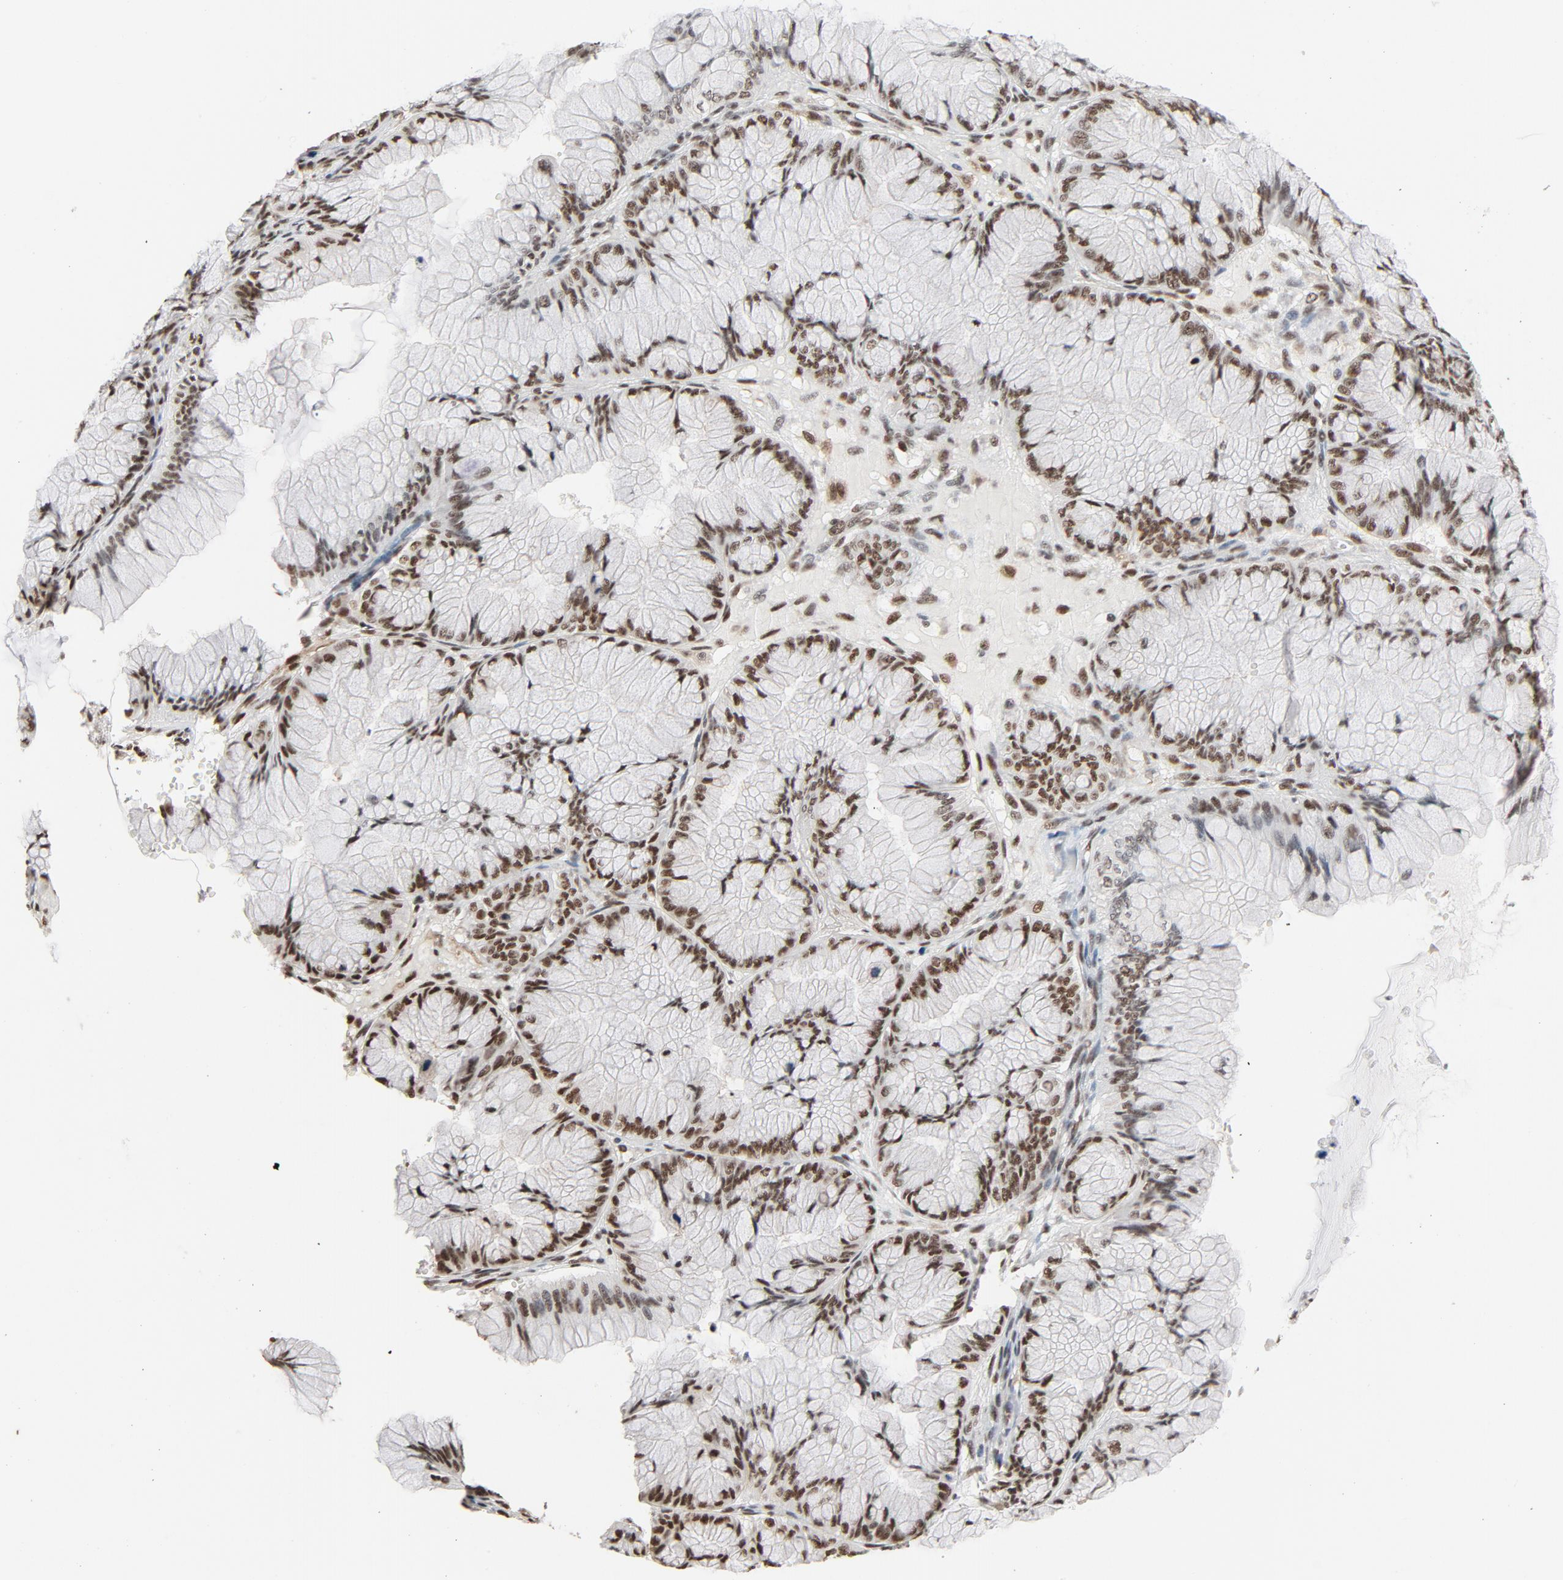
{"staining": {"intensity": "moderate", "quantity": ">75%", "location": "nuclear"}, "tissue": "ovarian cancer", "cell_type": "Tumor cells", "image_type": "cancer", "snomed": [{"axis": "morphology", "description": "Cystadenocarcinoma, mucinous, NOS"}, {"axis": "topography", "description": "Ovary"}], "caption": "Ovarian cancer (mucinous cystadenocarcinoma) stained with immunohistochemistry reveals moderate nuclear staining in approximately >75% of tumor cells.", "gene": "MRE11", "patient": {"sex": "female", "age": 63}}